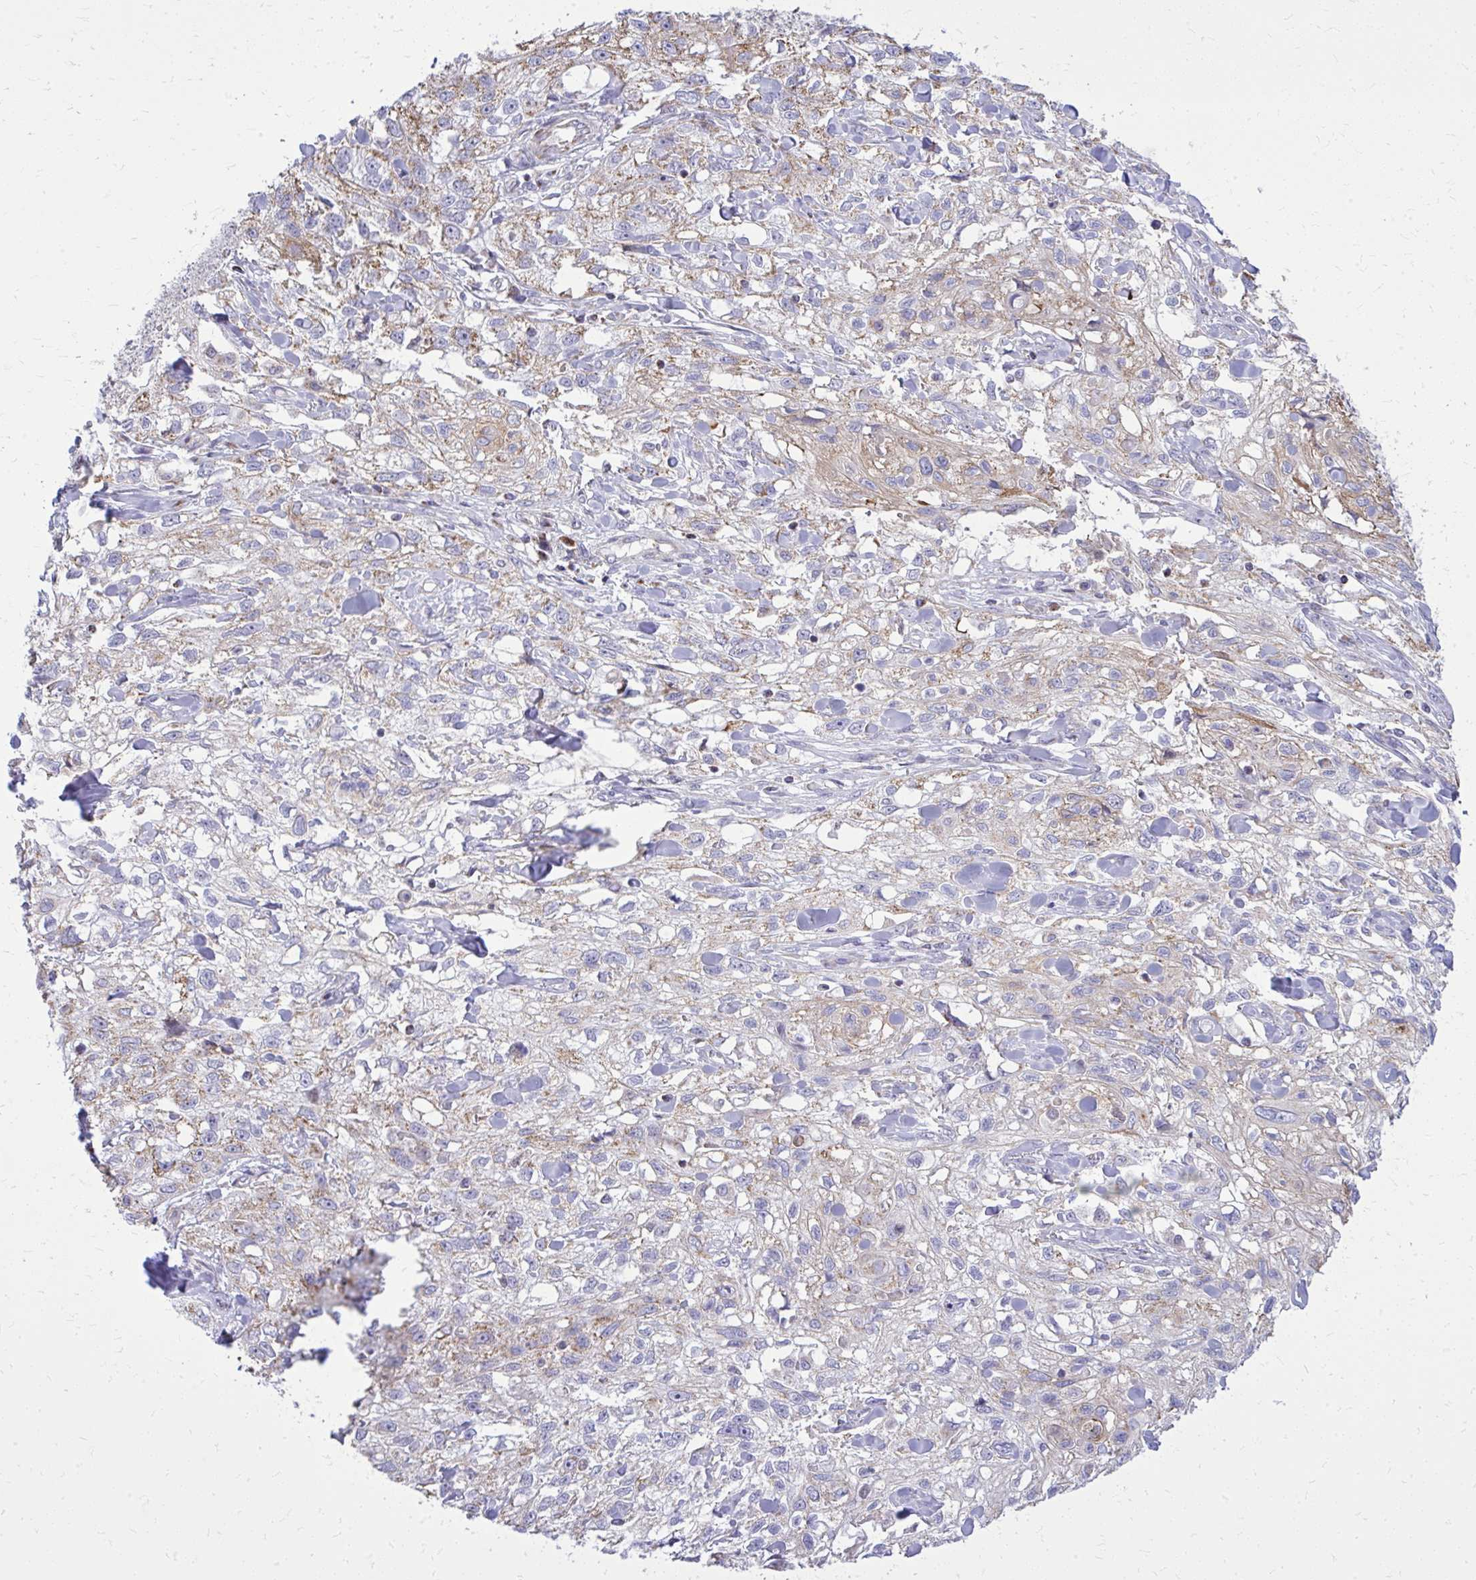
{"staining": {"intensity": "weak", "quantity": "25%-75%", "location": "cytoplasmic/membranous"}, "tissue": "skin cancer", "cell_type": "Tumor cells", "image_type": "cancer", "snomed": [{"axis": "morphology", "description": "Squamous cell carcinoma, NOS"}, {"axis": "topography", "description": "Skin"}, {"axis": "topography", "description": "Vulva"}], "caption": "Human skin squamous cell carcinoma stained for a protein (brown) reveals weak cytoplasmic/membranous positive staining in about 25%-75% of tumor cells.", "gene": "ZNF362", "patient": {"sex": "female", "age": 86}}